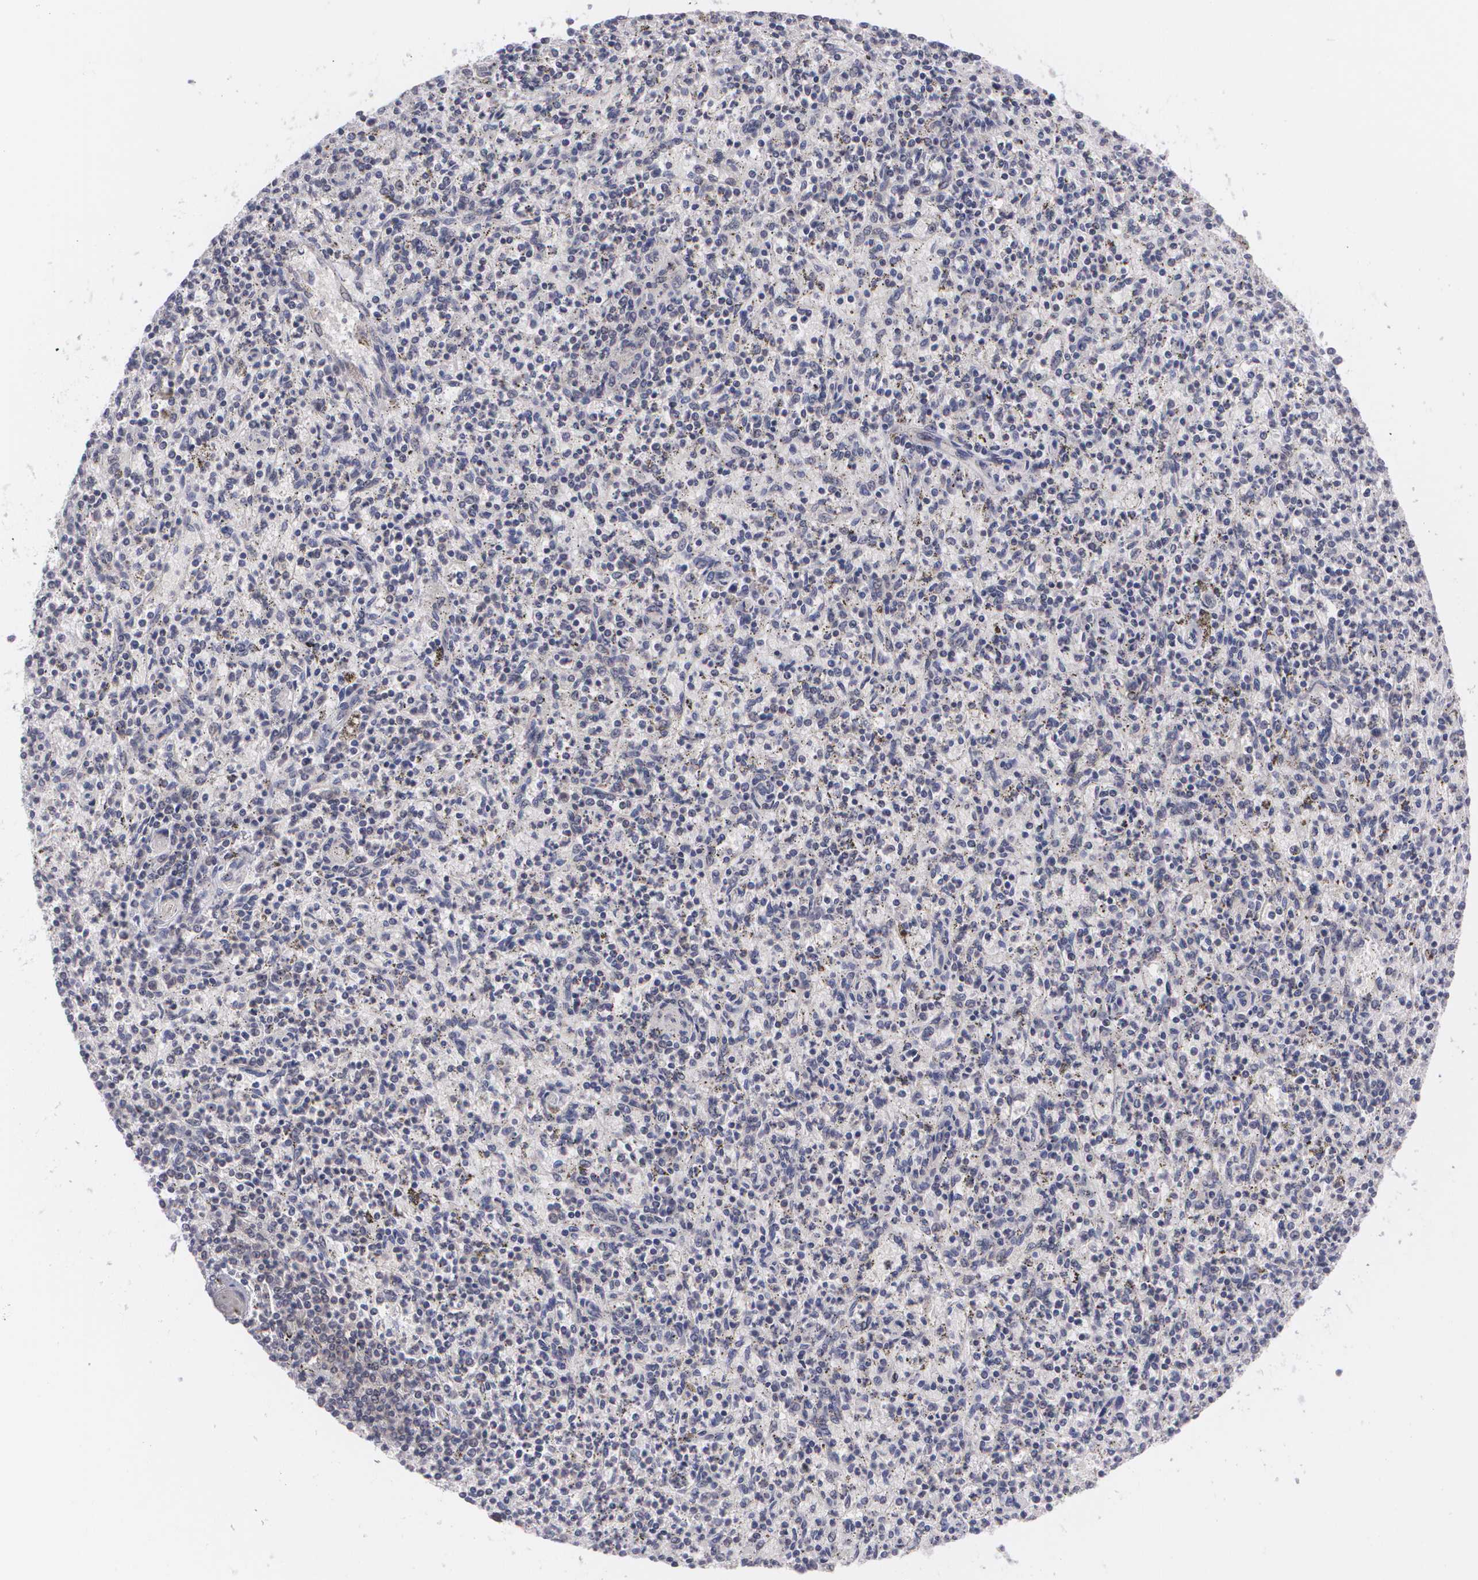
{"staining": {"intensity": "negative", "quantity": "none", "location": "none"}, "tissue": "spleen", "cell_type": "Cells in red pulp", "image_type": "normal", "snomed": [{"axis": "morphology", "description": "Normal tissue, NOS"}, {"axis": "topography", "description": "Spleen"}], "caption": "This is a histopathology image of immunohistochemistry staining of benign spleen, which shows no positivity in cells in red pulp. The staining was performed using DAB (3,3'-diaminobenzidine) to visualize the protein expression in brown, while the nuclei were stained in blue with hematoxylin (Magnification: 20x).", "gene": "BCL10", "patient": {"sex": "male", "age": 72}}